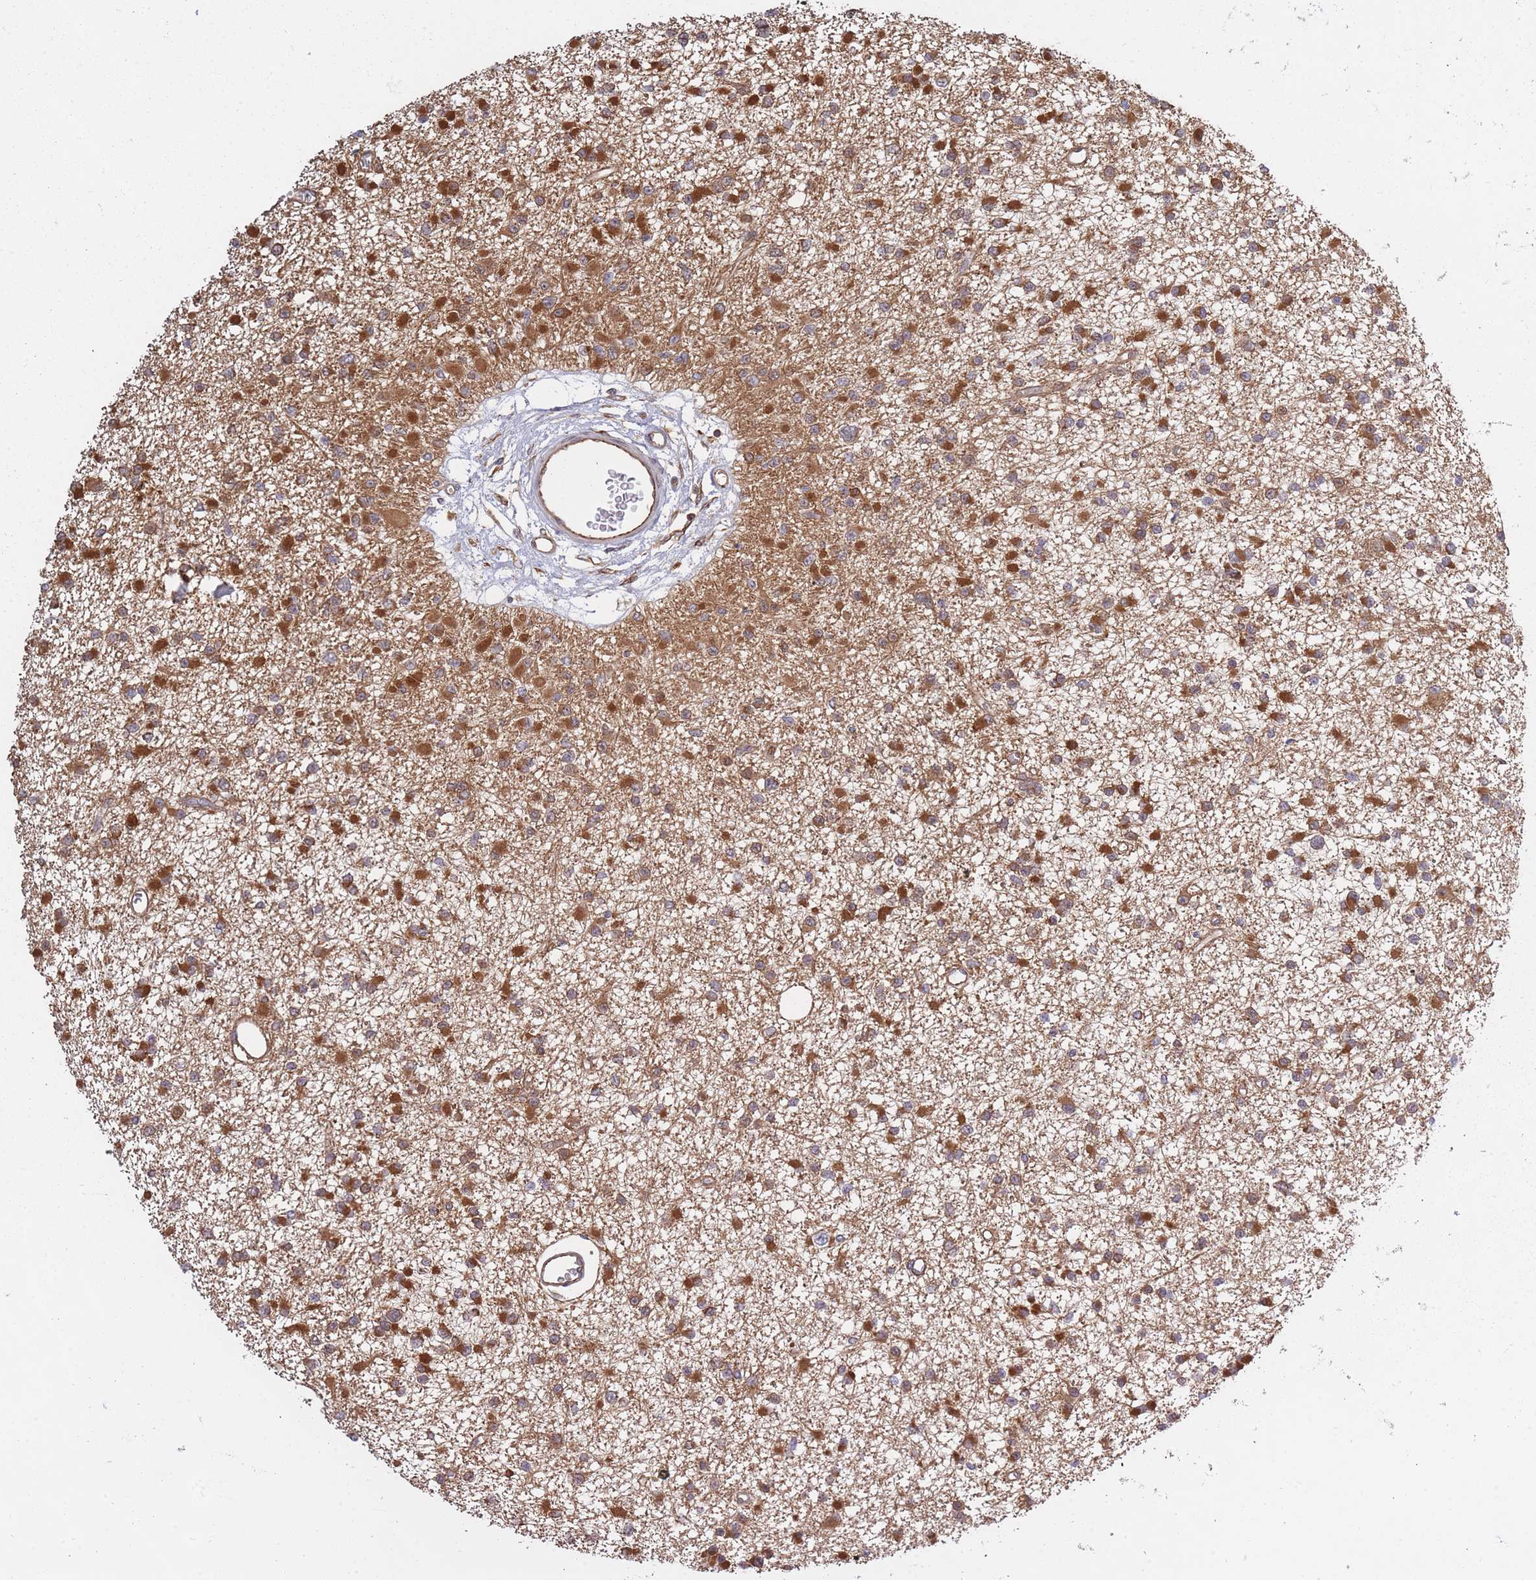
{"staining": {"intensity": "strong", "quantity": ">75%", "location": "cytoplasmic/membranous"}, "tissue": "glioma", "cell_type": "Tumor cells", "image_type": "cancer", "snomed": [{"axis": "morphology", "description": "Glioma, malignant, Low grade"}, {"axis": "topography", "description": "Brain"}], "caption": "Tumor cells display high levels of strong cytoplasmic/membranous positivity in about >75% of cells in human malignant glioma (low-grade).", "gene": "ARL13B", "patient": {"sex": "female", "age": 22}}